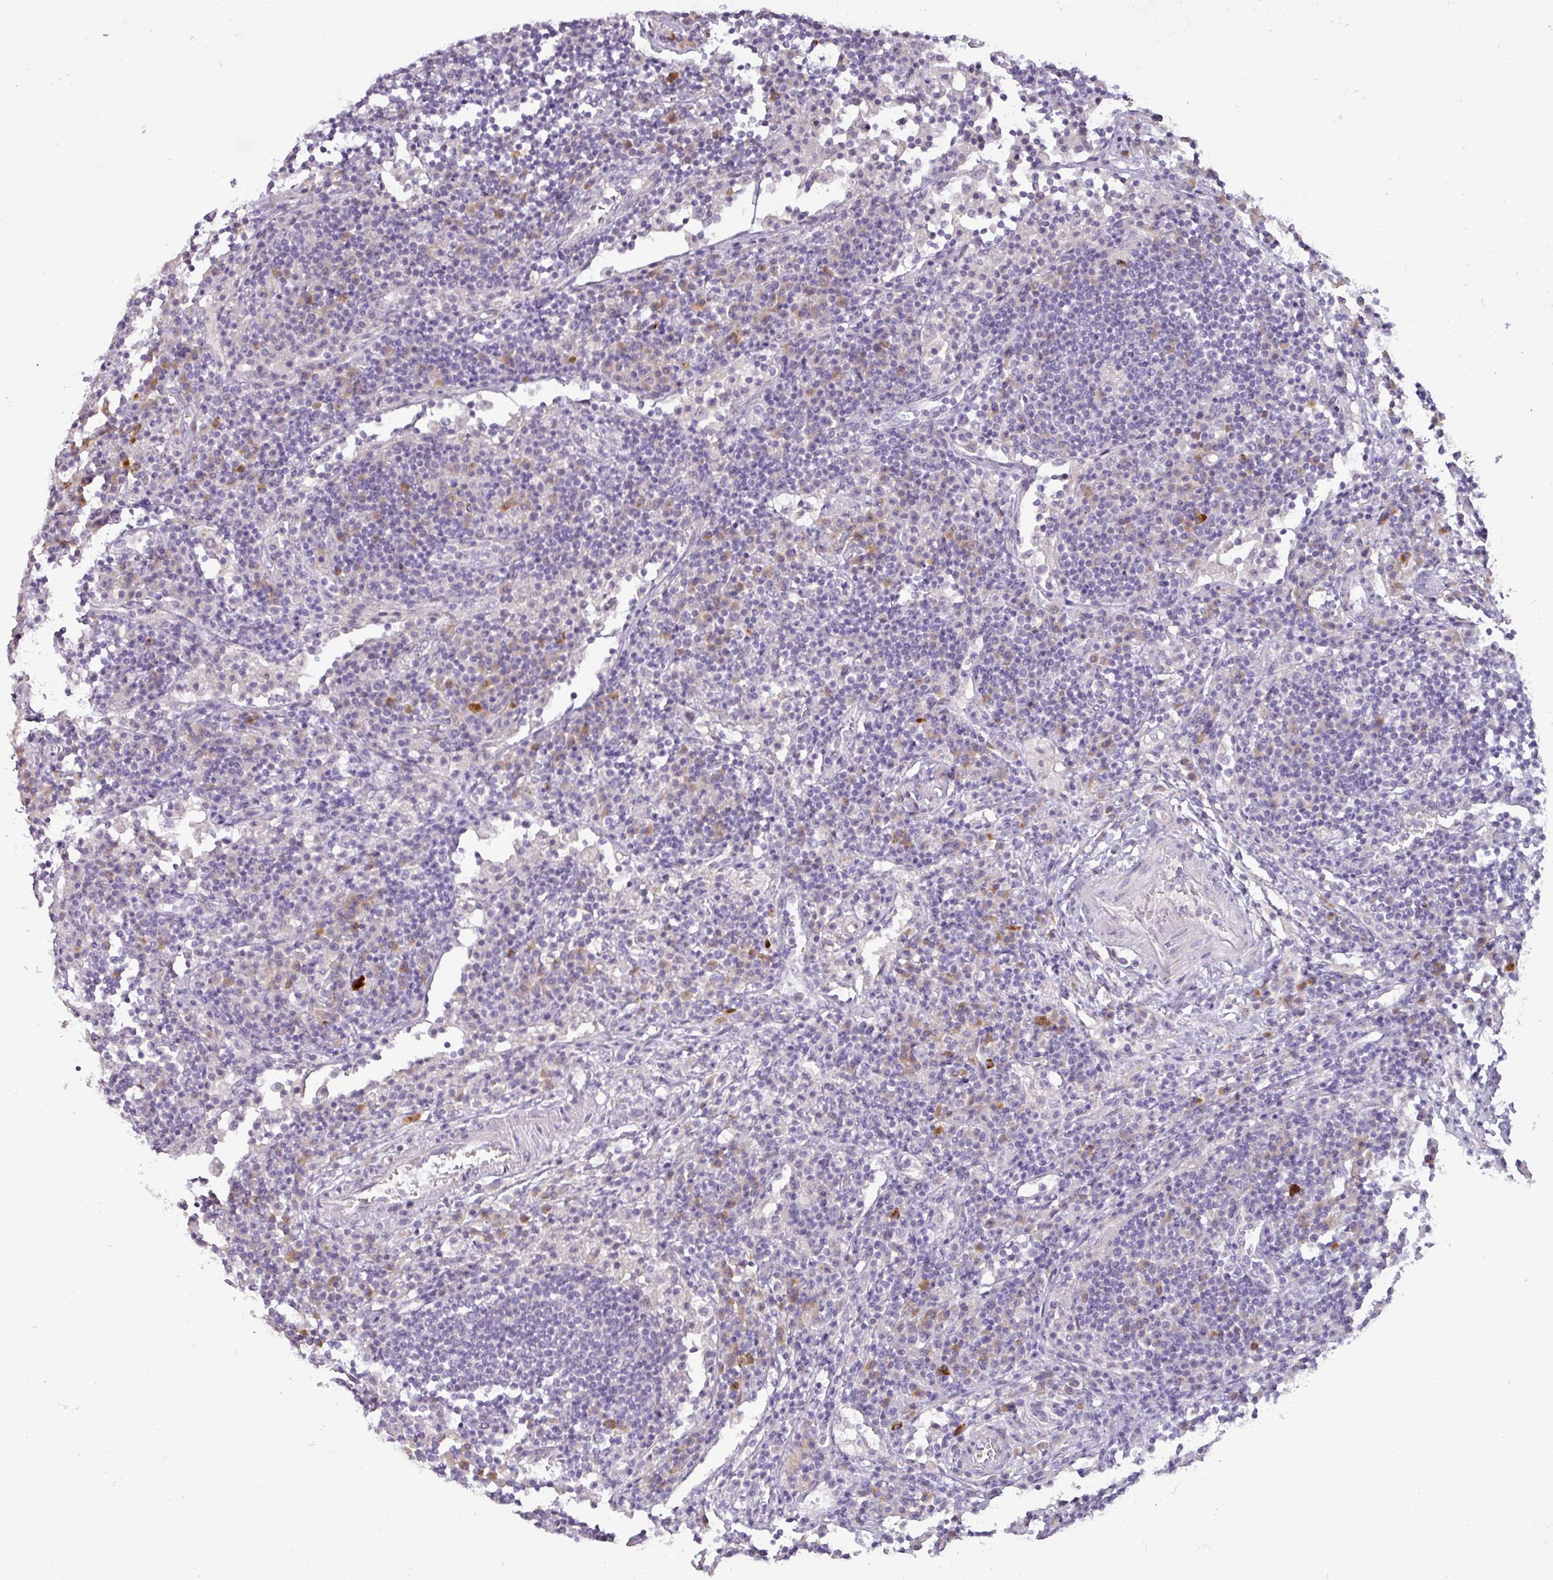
{"staining": {"intensity": "negative", "quantity": "none", "location": "none"}, "tissue": "lymph node", "cell_type": "Germinal center cells", "image_type": "normal", "snomed": [{"axis": "morphology", "description": "Normal tissue, NOS"}, {"axis": "topography", "description": "Lymph node"}], "caption": "The immunohistochemistry (IHC) photomicrograph has no significant positivity in germinal center cells of lymph node. (DAB IHC, high magnification).", "gene": "DRD5", "patient": {"sex": "female", "age": 53}}